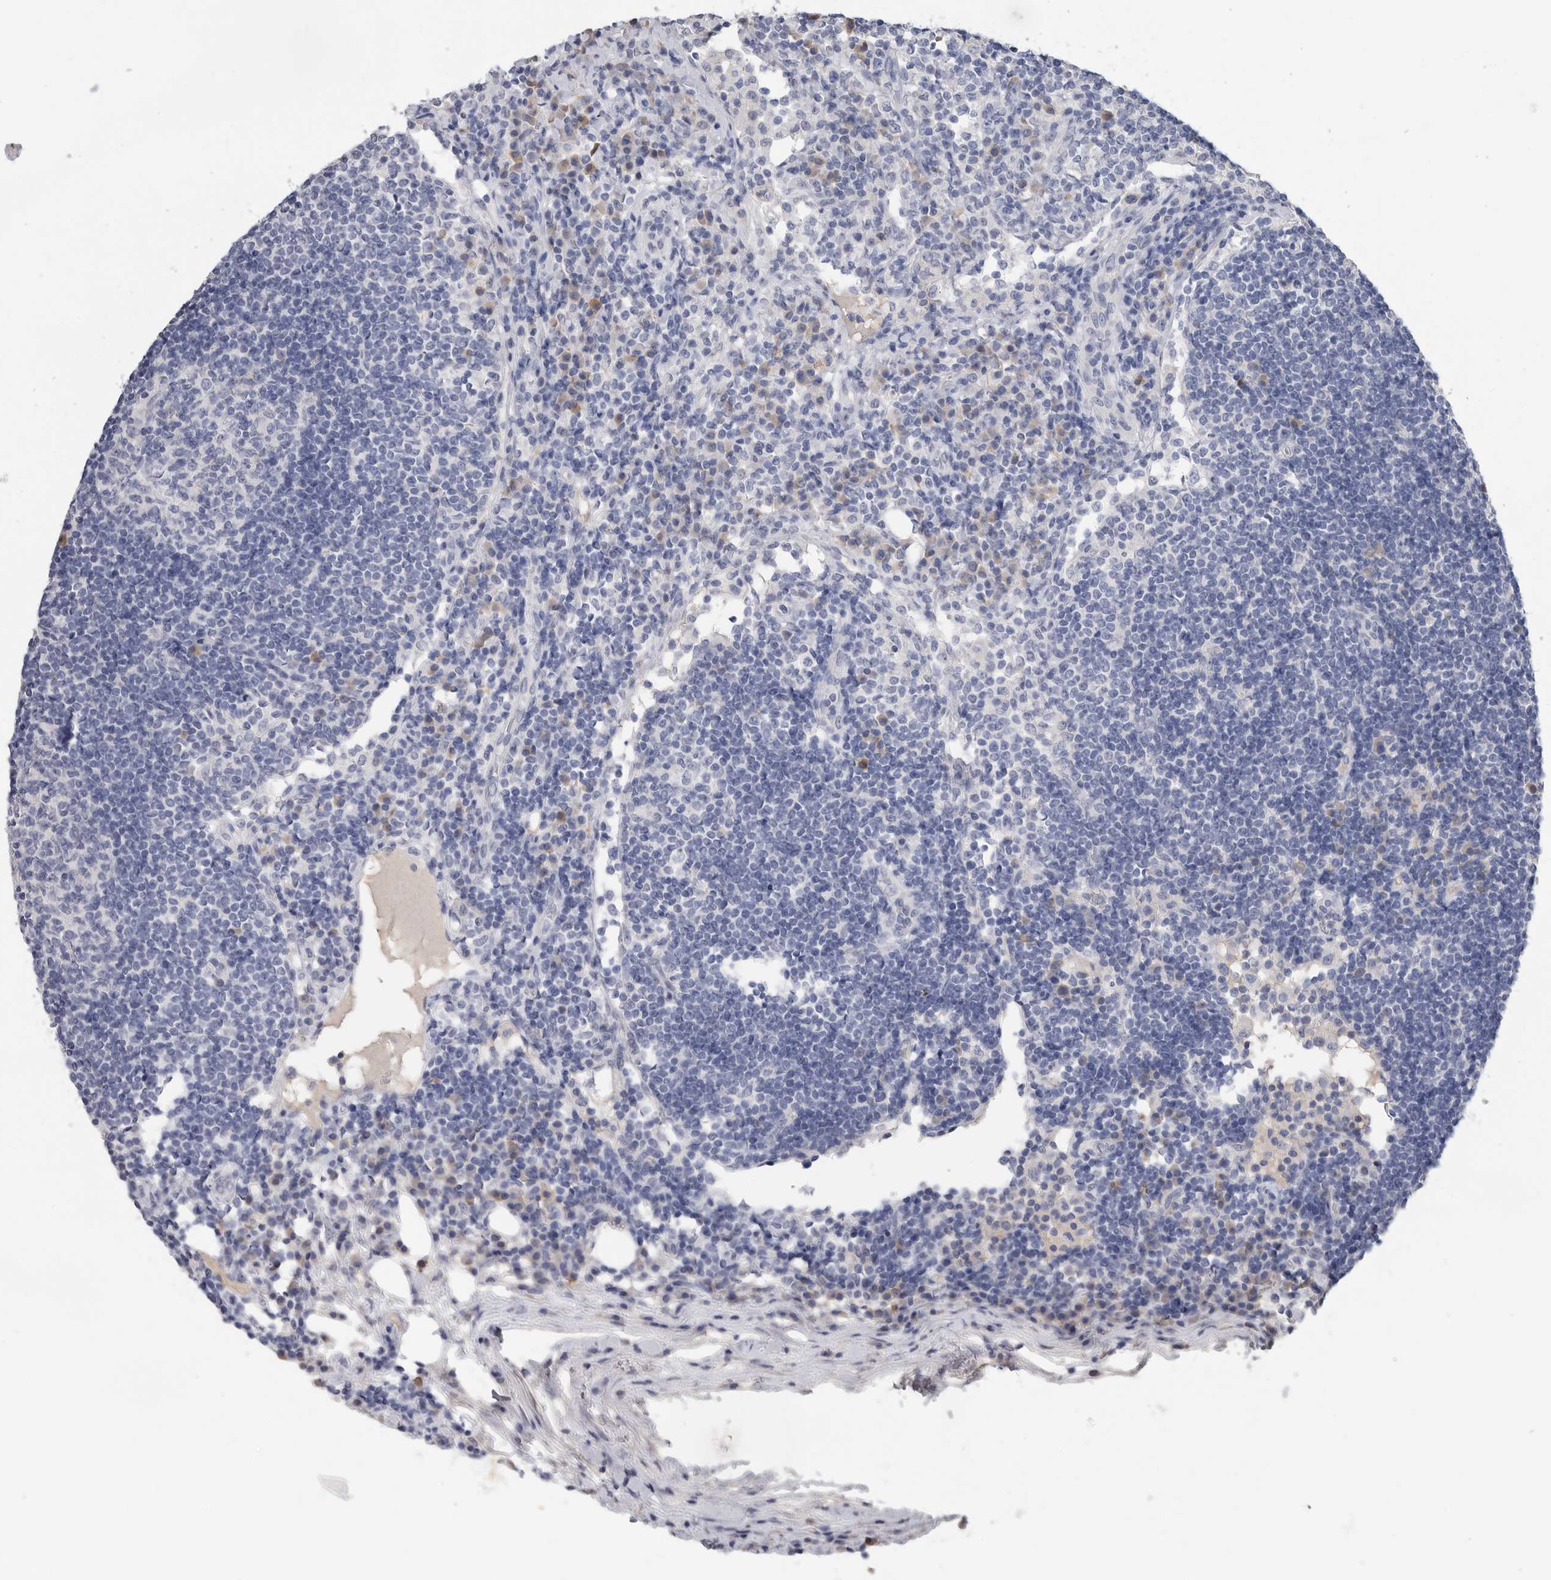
{"staining": {"intensity": "negative", "quantity": "none", "location": "none"}, "tissue": "lymph node", "cell_type": "Germinal center cells", "image_type": "normal", "snomed": [{"axis": "morphology", "description": "Normal tissue, NOS"}, {"axis": "topography", "description": "Lymph node"}], "caption": "Image shows no significant protein staining in germinal center cells of benign lymph node. Brightfield microscopy of immunohistochemistry (IHC) stained with DAB (3,3'-diaminobenzidine) (brown) and hematoxylin (blue), captured at high magnification.", "gene": "FABP6", "patient": {"sex": "female", "age": 53}}